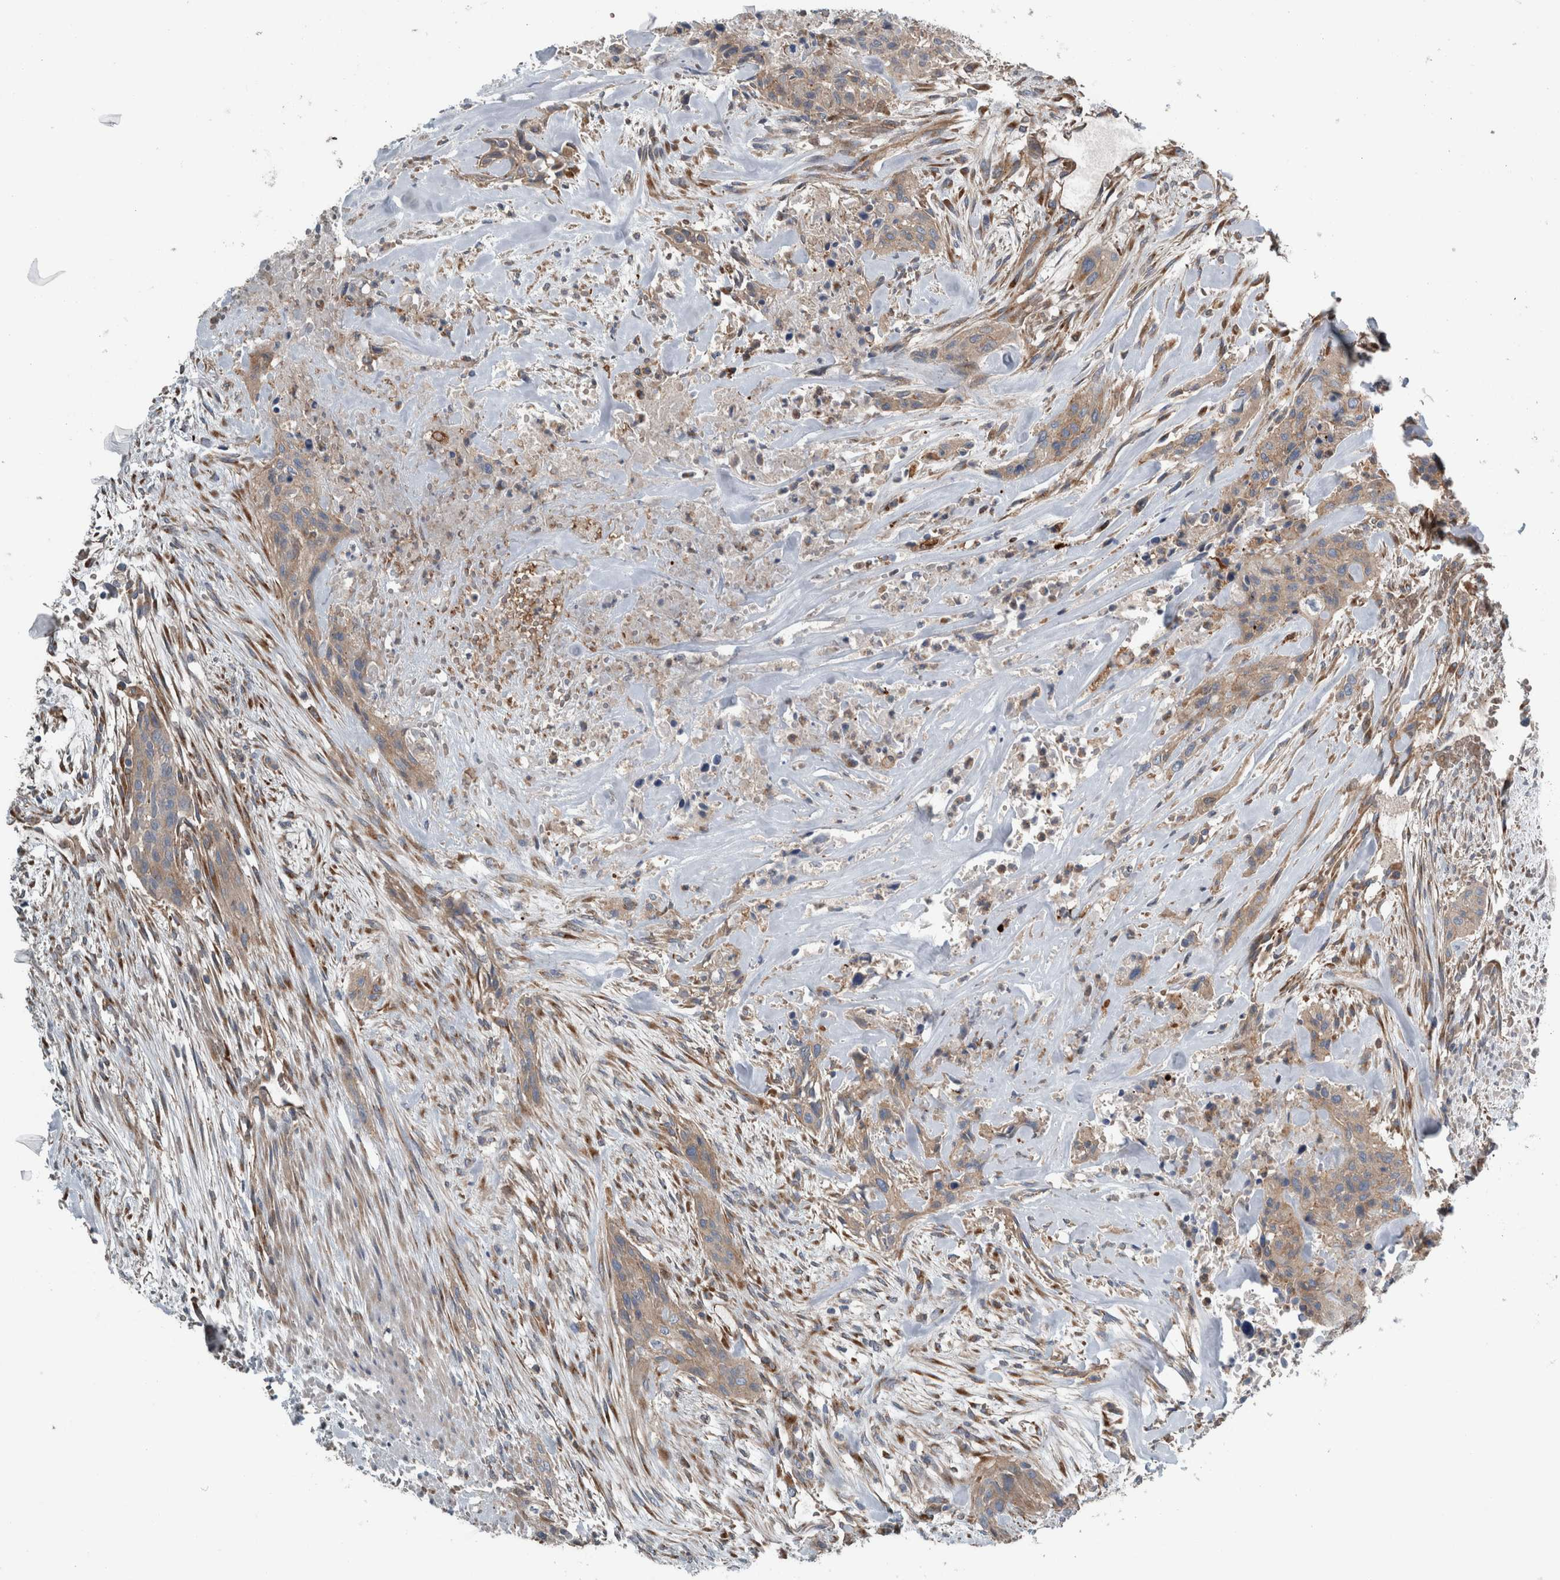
{"staining": {"intensity": "weak", "quantity": ">75%", "location": "cytoplasmic/membranous"}, "tissue": "urothelial cancer", "cell_type": "Tumor cells", "image_type": "cancer", "snomed": [{"axis": "morphology", "description": "Urothelial carcinoma, High grade"}, {"axis": "topography", "description": "Urinary bladder"}], "caption": "A micrograph showing weak cytoplasmic/membranous staining in approximately >75% of tumor cells in high-grade urothelial carcinoma, as visualized by brown immunohistochemical staining.", "gene": "GLT8D2", "patient": {"sex": "male", "age": 35}}